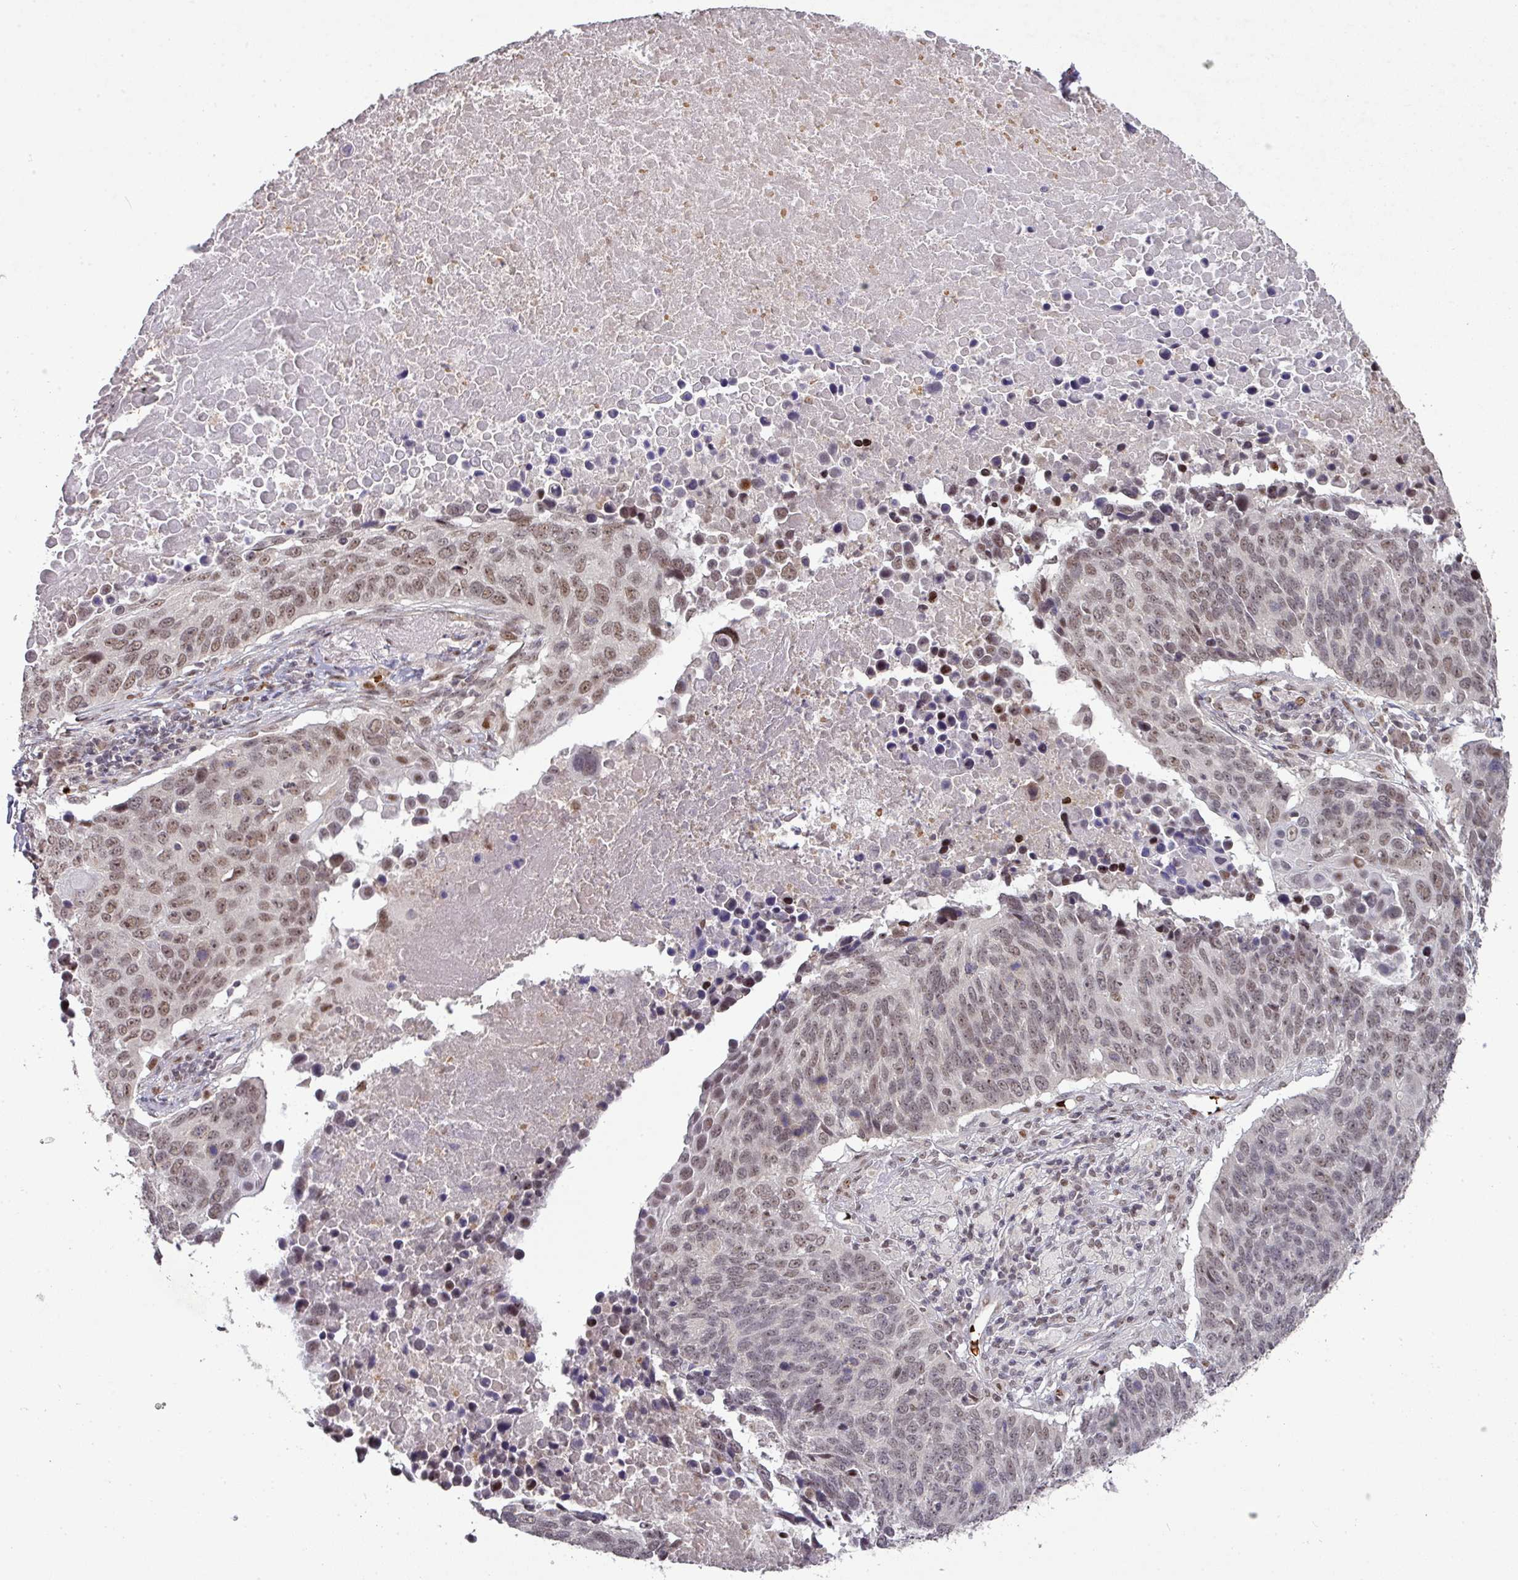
{"staining": {"intensity": "weak", "quantity": ">75%", "location": "nuclear"}, "tissue": "lung cancer", "cell_type": "Tumor cells", "image_type": "cancer", "snomed": [{"axis": "morphology", "description": "Normal tissue, NOS"}, {"axis": "morphology", "description": "Squamous cell carcinoma, NOS"}, {"axis": "topography", "description": "Lymph node"}, {"axis": "topography", "description": "Lung"}], "caption": "Lung cancer stained for a protein (brown) exhibits weak nuclear positive expression in about >75% of tumor cells.", "gene": "NEIL1", "patient": {"sex": "male", "age": 66}}